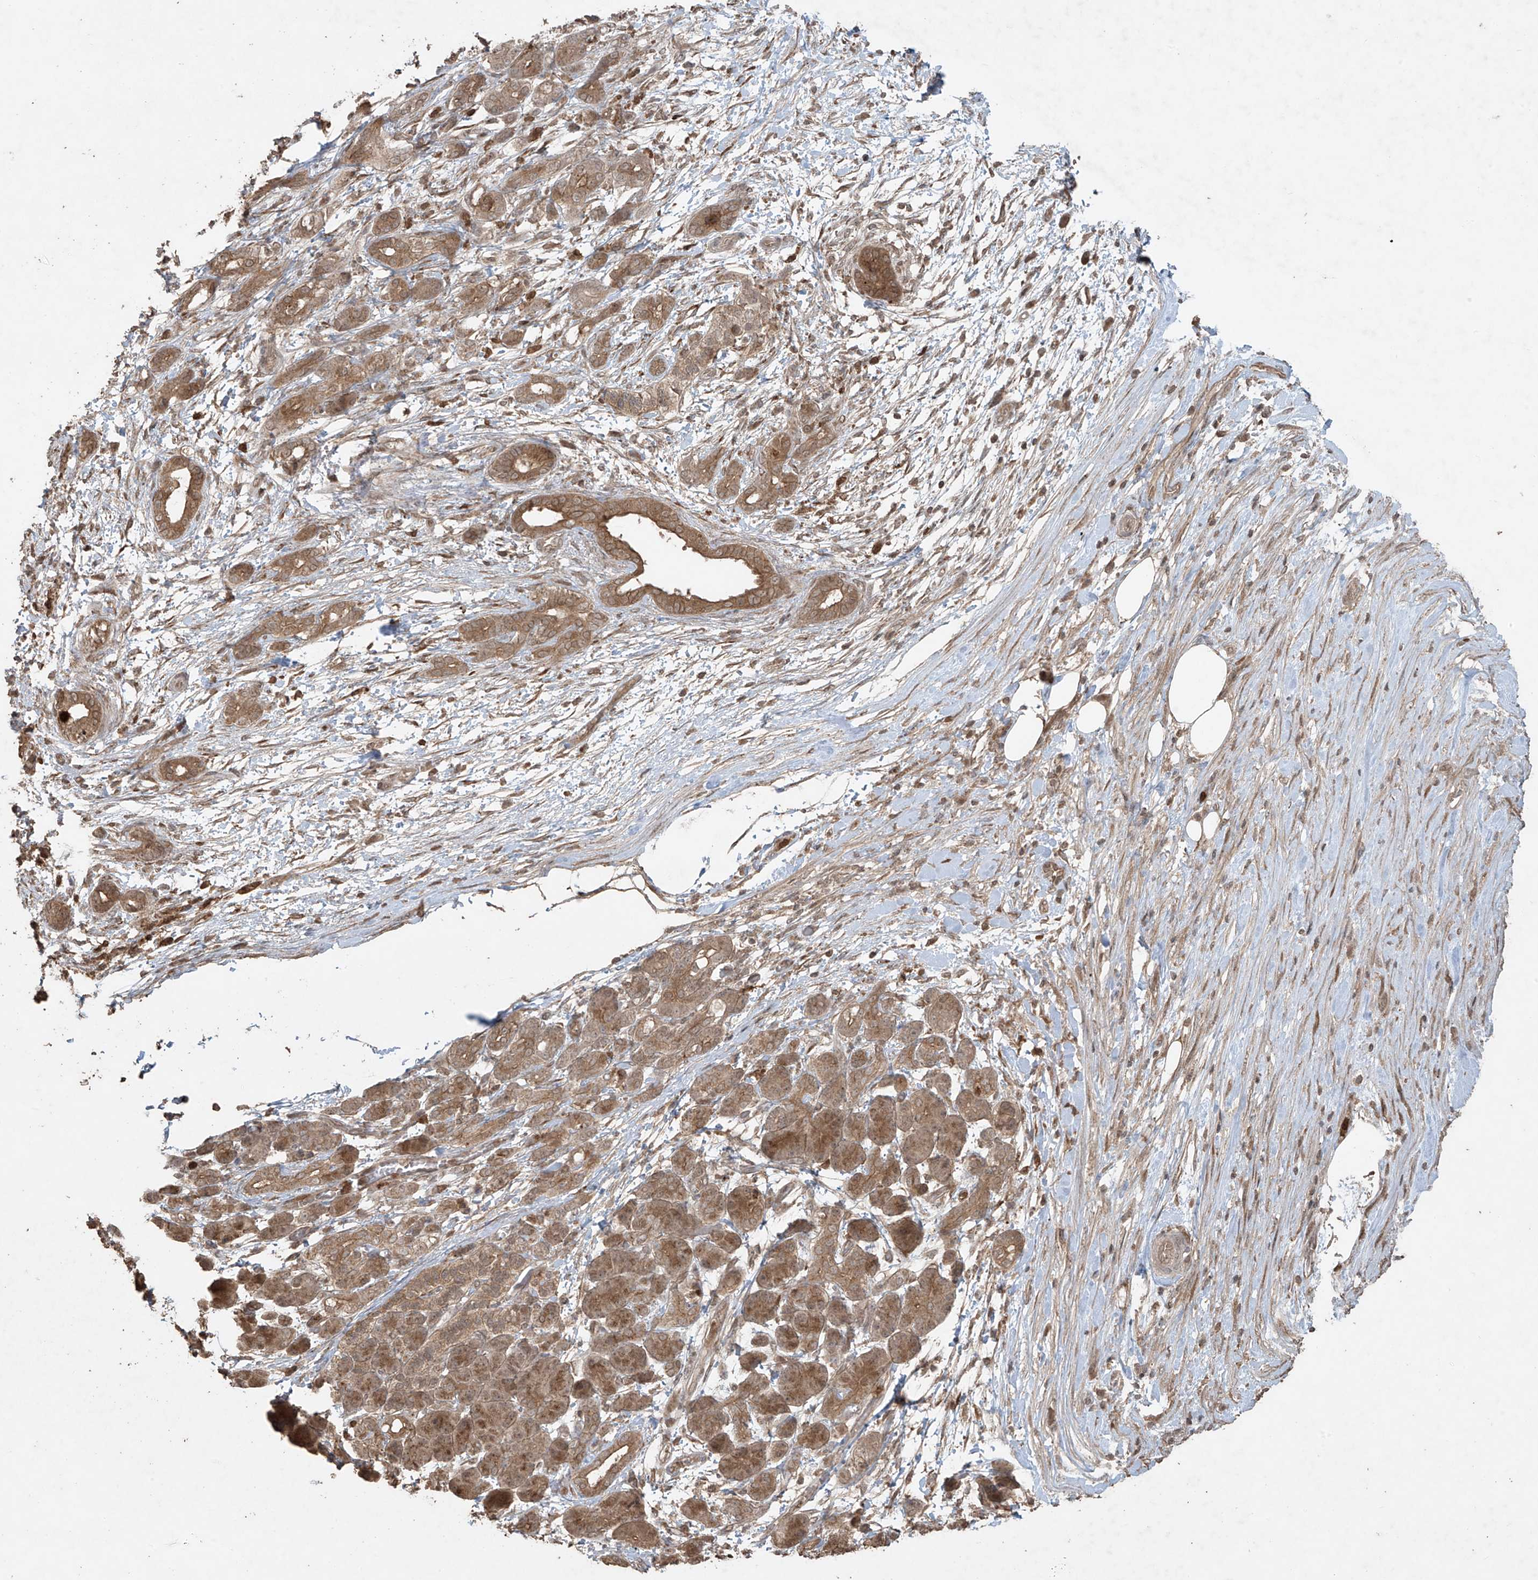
{"staining": {"intensity": "moderate", "quantity": ">75%", "location": "cytoplasmic/membranous"}, "tissue": "pancreatic cancer", "cell_type": "Tumor cells", "image_type": "cancer", "snomed": [{"axis": "morphology", "description": "Adenocarcinoma, NOS"}, {"axis": "topography", "description": "Pancreas"}], "caption": "Immunohistochemical staining of adenocarcinoma (pancreatic) exhibits moderate cytoplasmic/membranous protein staining in about >75% of tumor cells.", "gene": "PGPEP1", "patient": {"sex": "female", "age": 55}}